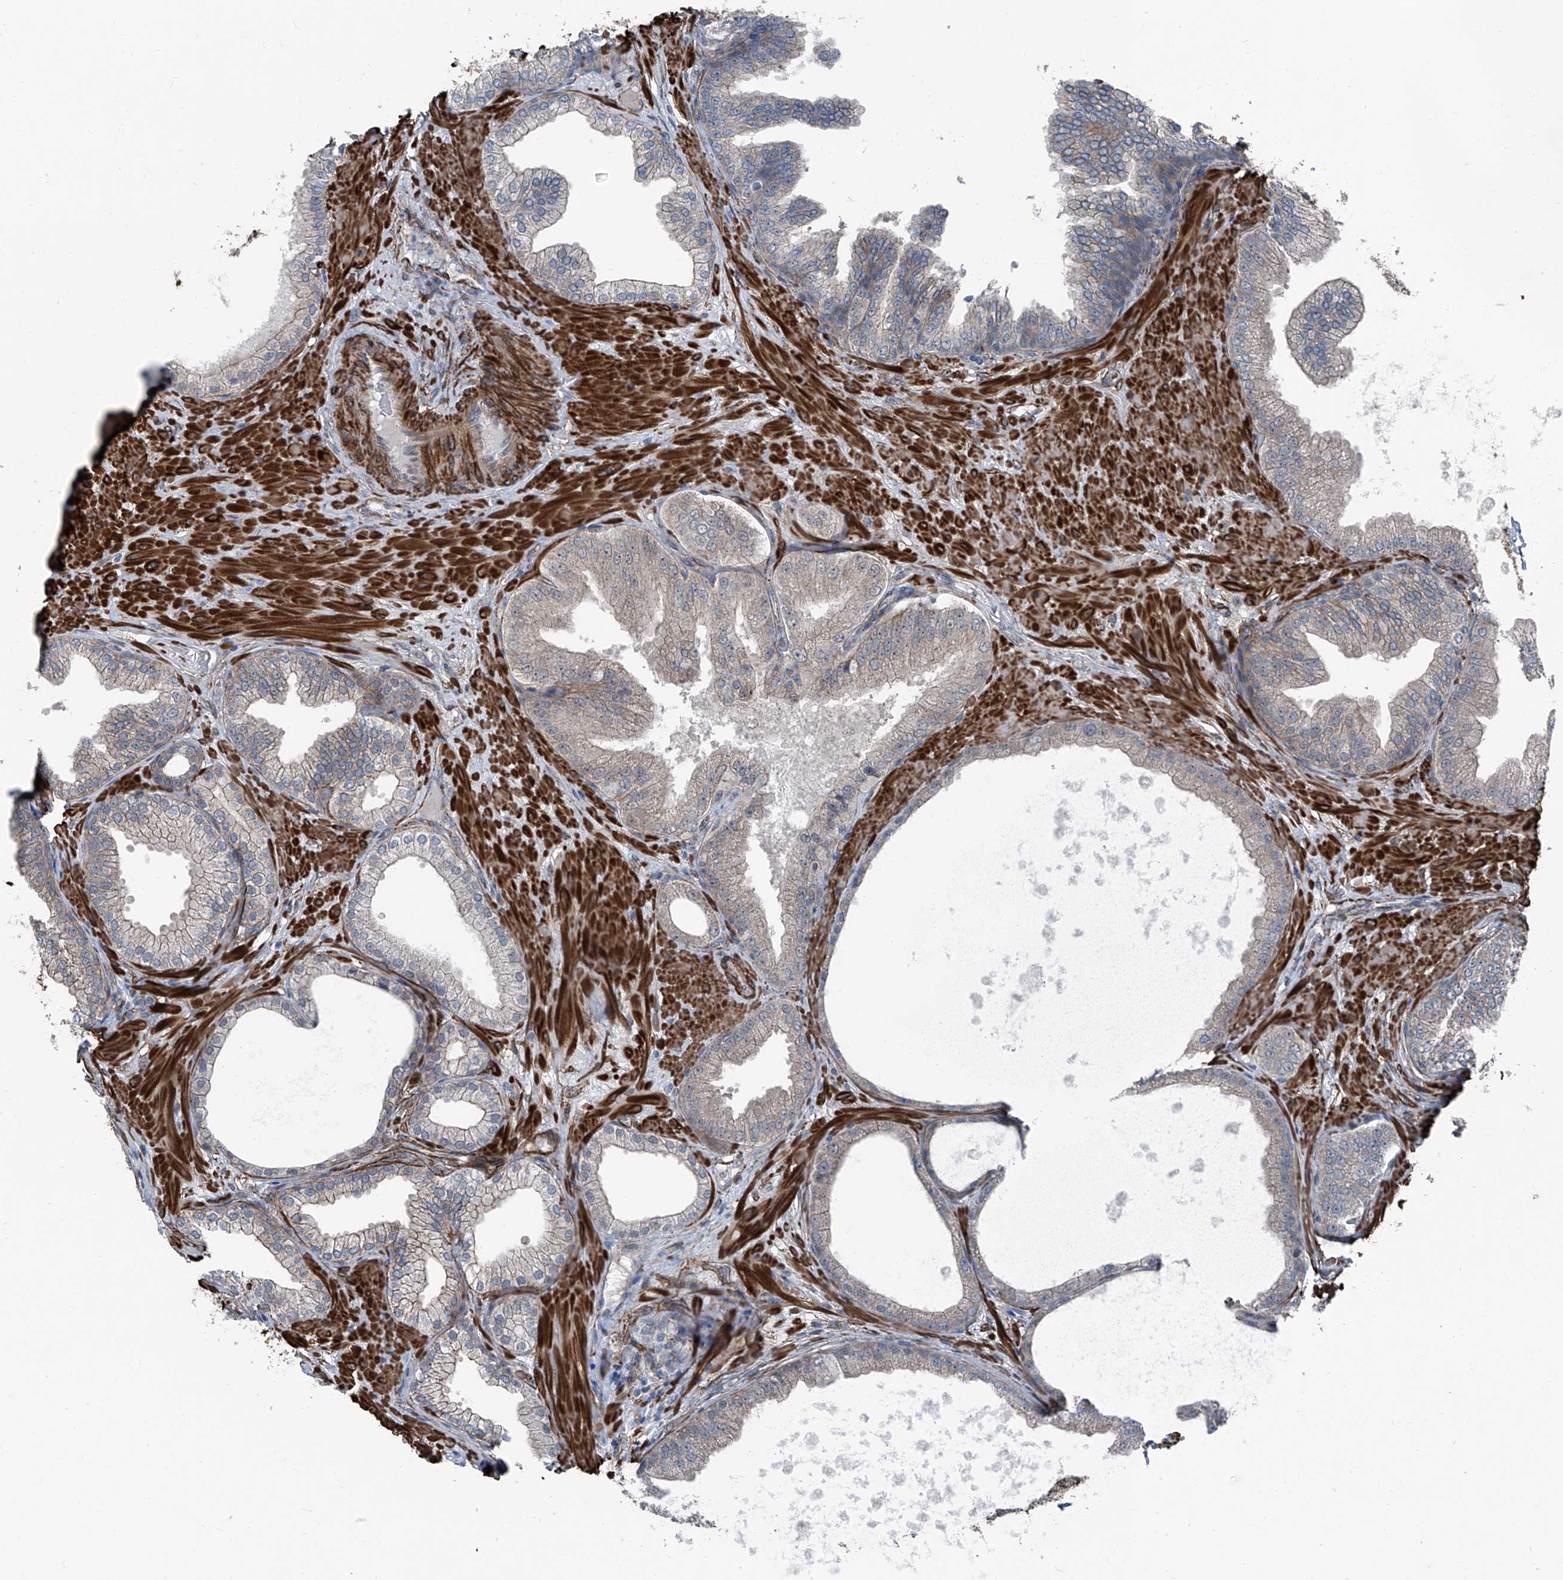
{"staining": {"intensity": "weak", "quantity": "<25%", "location": "cytoplasmic/membranous"}, "tissue": "prostate cancer", "cell_type": "Tumor cells", "image_type": "cancer", "snomed": [{"axis": "morphology", "description": "Adenocarcinoma, Low grade"}, {"axis": "topography", "description": "Prostate"}], "caption": "Immunohistochemistry image of neoplastic tissue: prostate cancer (low-grade adenocarcinoma) stained with DAB (3,3'-diaminobenzidine) exhibits no significant protein positivity in tumor cells. The staining was performed using DAB (3,3'-diaminobenzidine) to visualize the protein expression in brown, while the nuclei were stained in blue with hematoxylin (Magnification: 20x).", "gene": "COA7", "patient": {"sex": "male", "age": 63}}